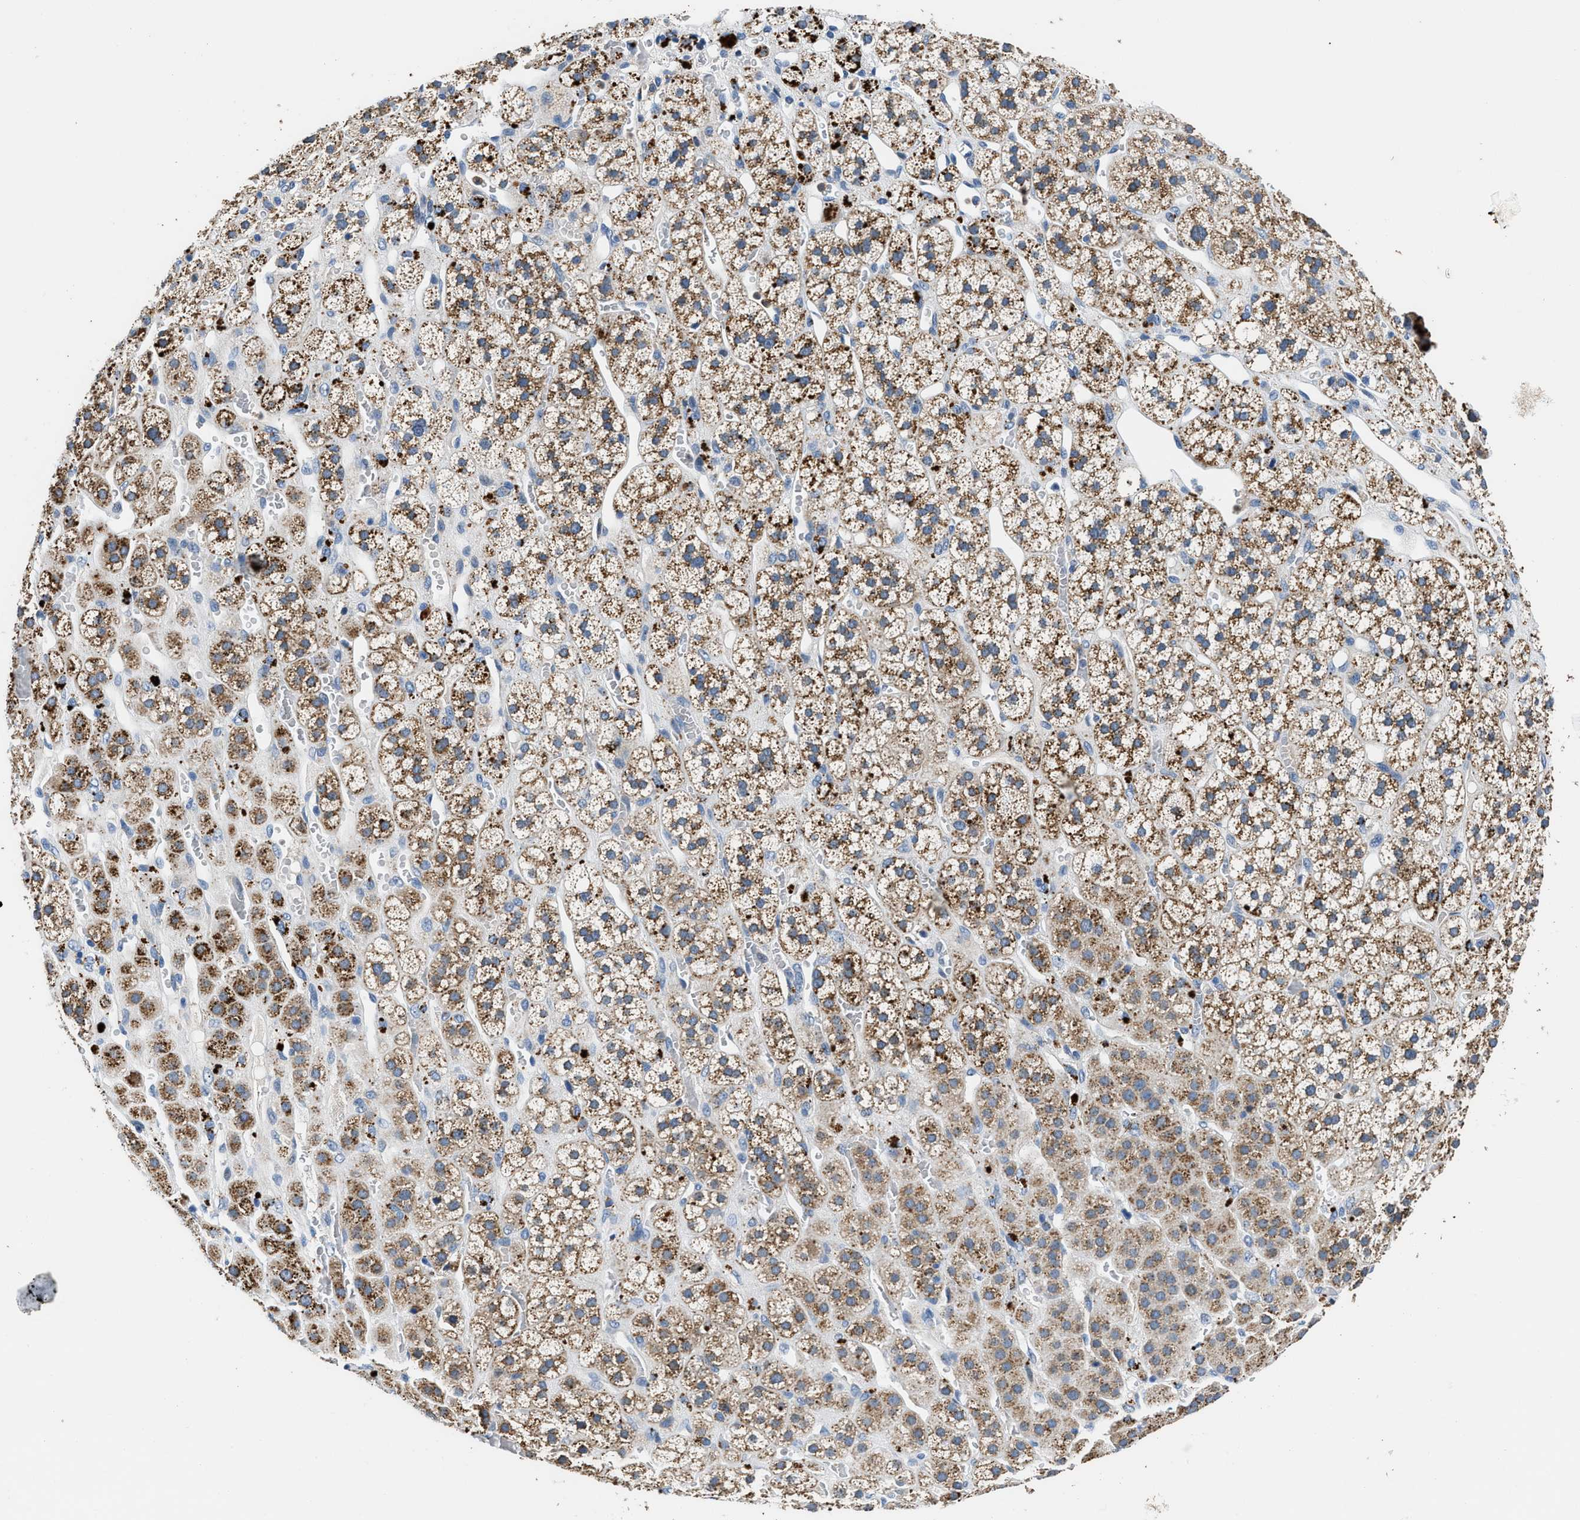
{"staining": {"intensity": "strong", "quantity": ">75%", "location": "cytoplasmic/membranous"}, "tissue": "adrenal gland", "cell_type": "Glandular cells", "image_type": "normal", "snomed": [{"axis": "morphology", "description": "Normal tissue, NOS"}, {"axis": "topography", "description": "Adrenal gland"}], "caption": "Immunohistochemical staining of normal human adrenal gland reveals >75% levels of strong cytoplasmic/membranous protein expression in approximately >75% of glandular cells. The staining is performed using DAB (3,3'-diaminobenzidine) brown chromogen to label protein expression. The nuclei are counter-stained blue using hematoxylin.", "gene": "ADGRE3", "patient": {"sex": "male", "age": 56}}